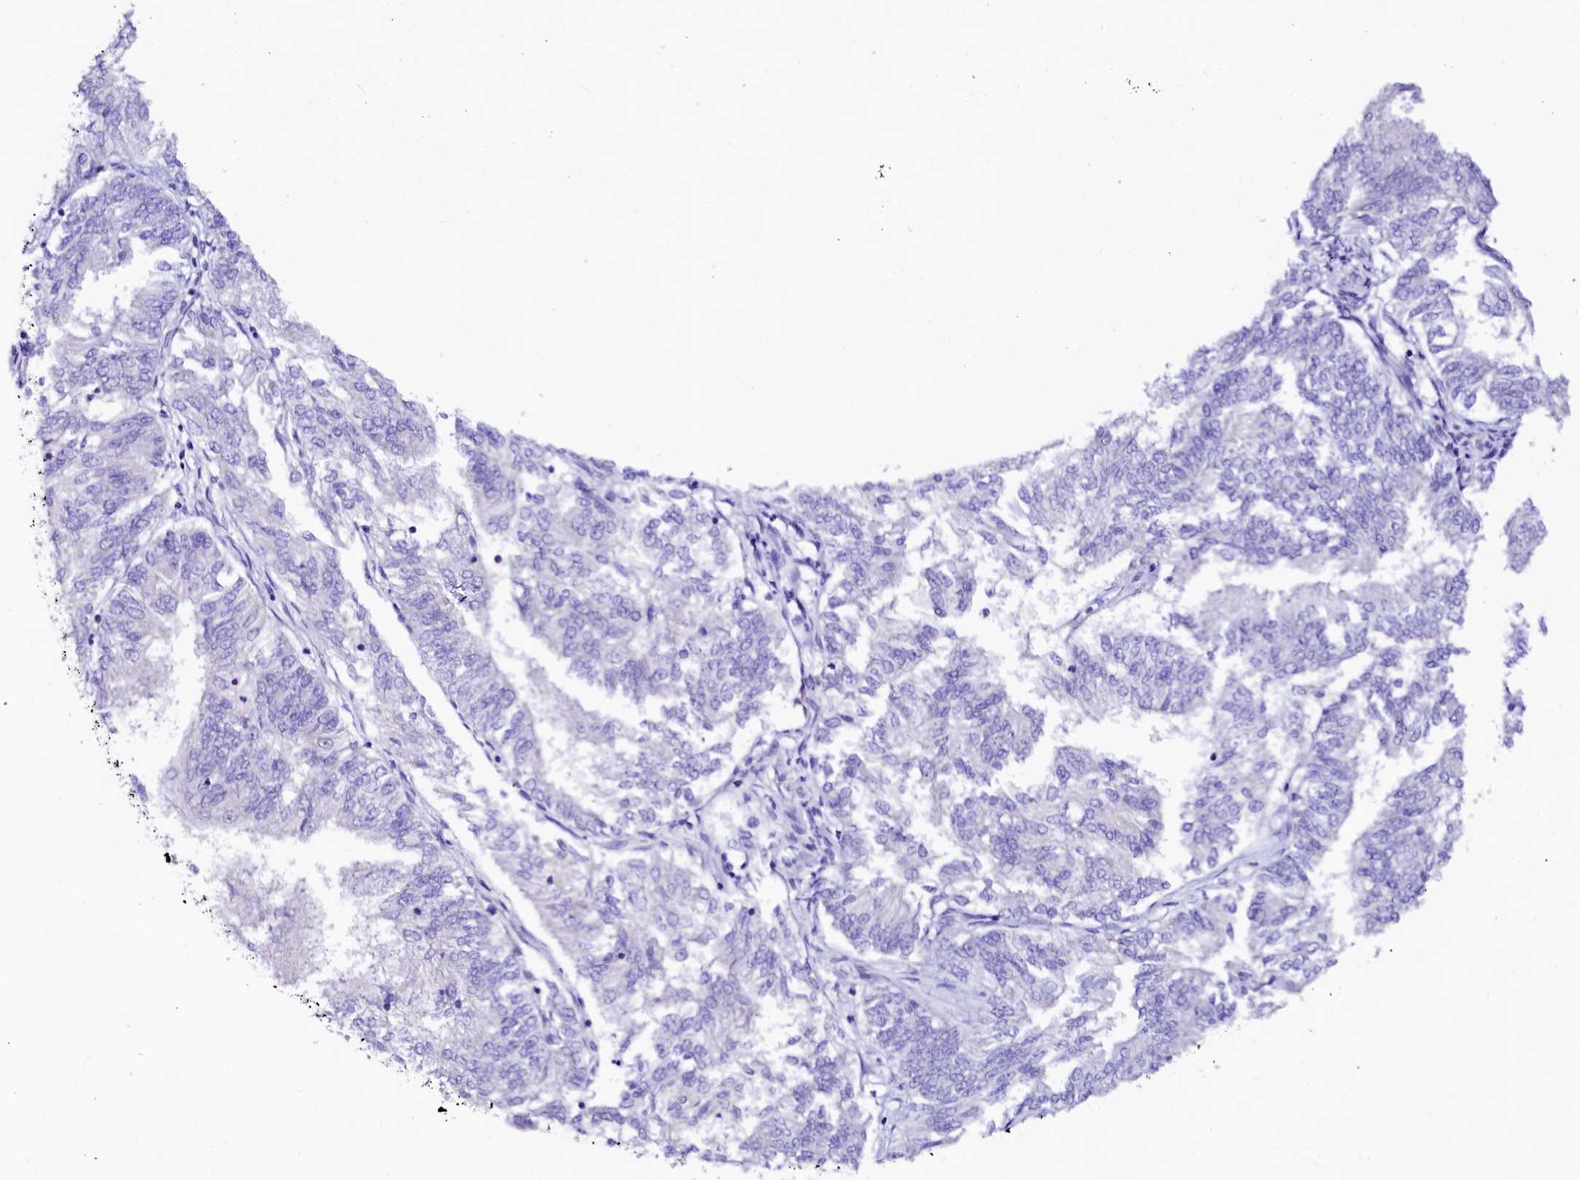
{"staining": {"intensity": "negative", "quantity": "none", "location": "none"}, "tissue": "endometrial cancer", "cell_type": "Tumor cells", "image_type": "cancer", "snomed": [{"axis": "morphology", "description": "Adenocarcinoma, NOS"}, {"axis": "topography", "description": "Endometrium"}], "caption": "Tumor cells show no significant staining in endometrial cancer (adenocarcinoma).", "gene": "NALF1", "patient": {"sex": "female", "age": 58}}